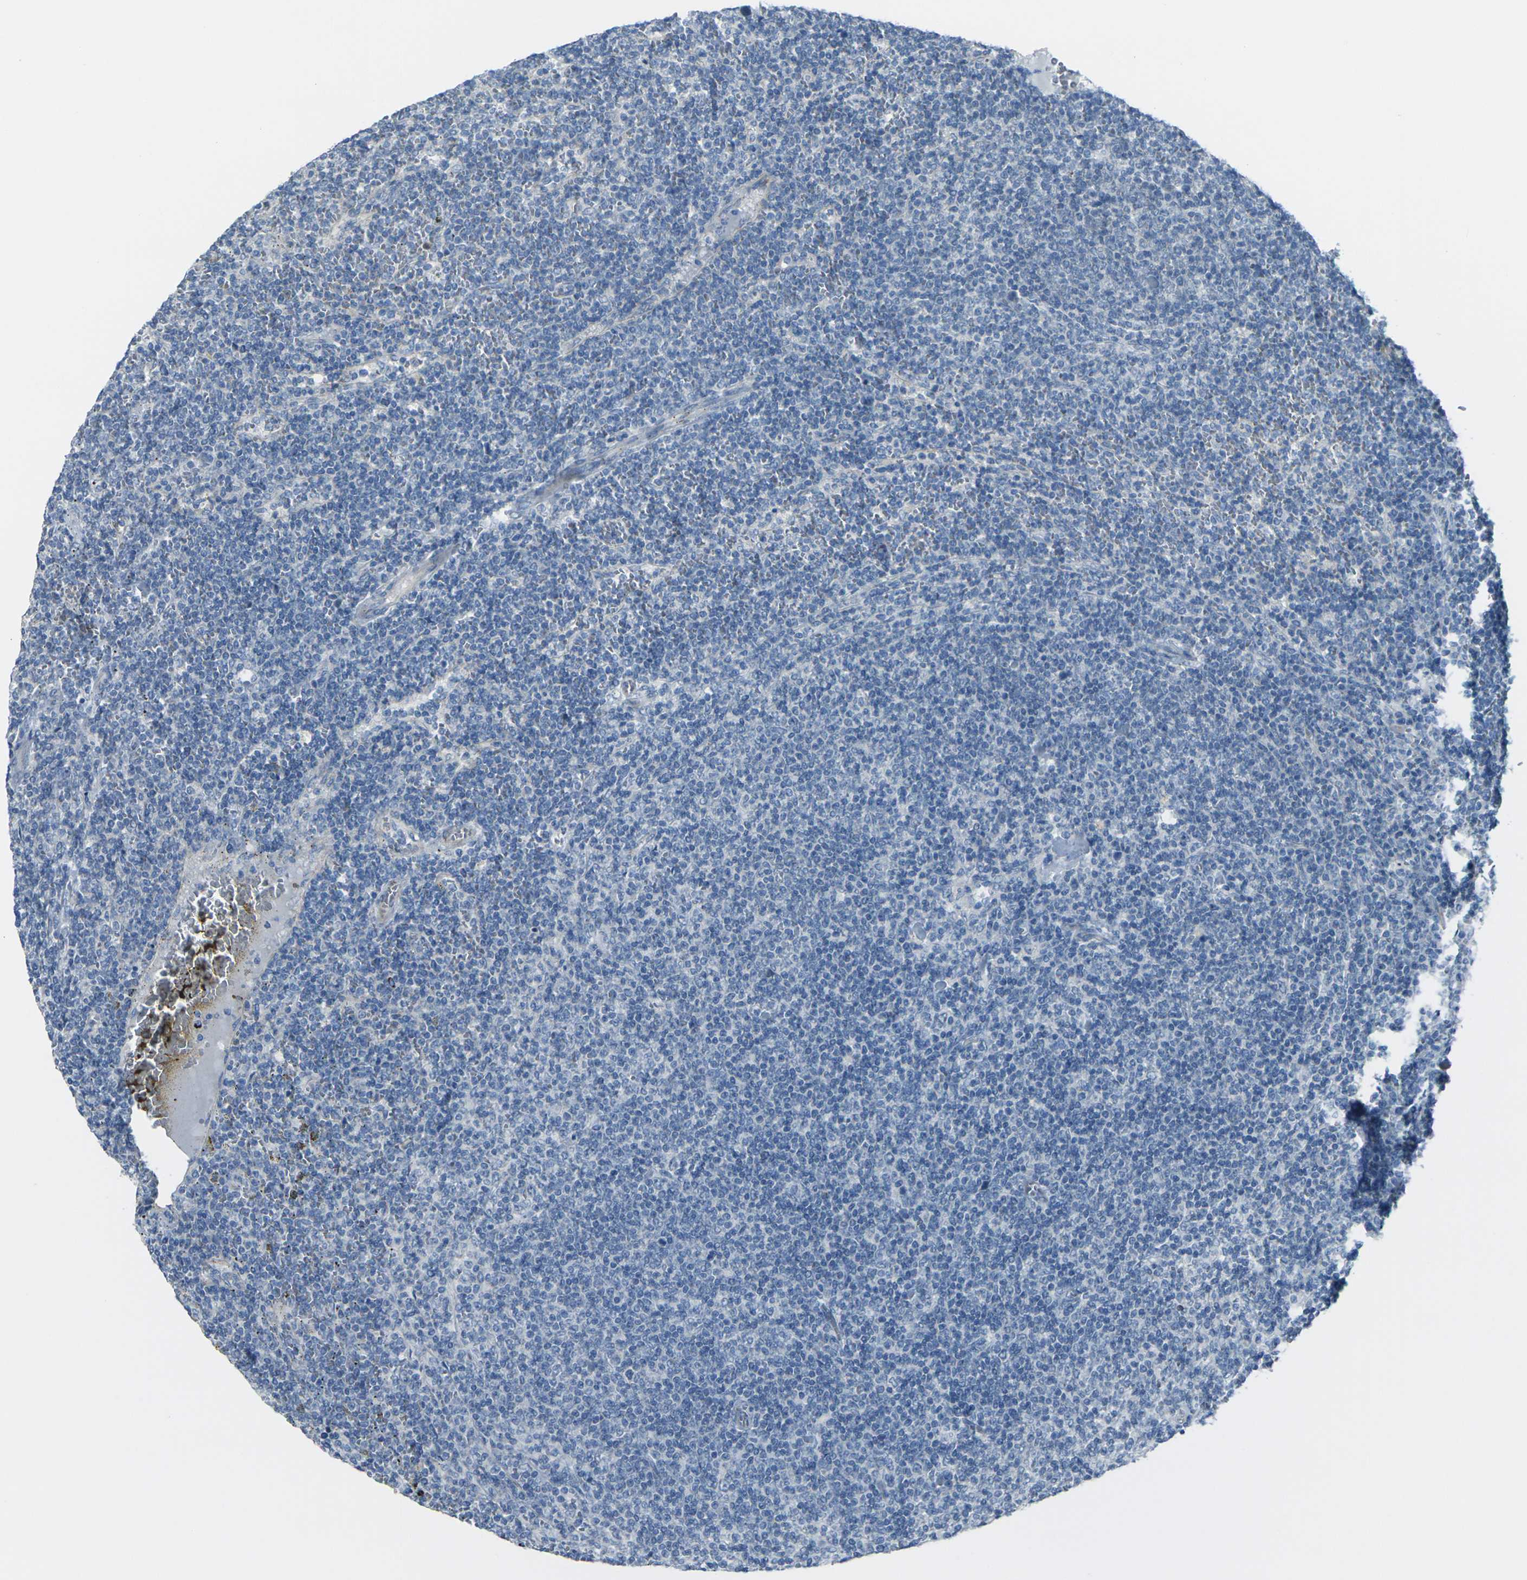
{"staining": {"intensity": "negative", "quantity": "none", "location": "none"}, "tissue": "lymphoma", "cell_type": "Tumor cells", "image_type": "cancer", "snomed": [{"axis": "morphology", "description": "Malignant lymphoma, non-Hodgkin's type, Low grade"}, {"axis": "topography", "description": "Spleen"}], "caption": "IHC photomicrograph of human low-grade malignant lymphoma, non-Hodgkin's type stained for a protein (brown), which shows no positivity in tumor cells.", "gene": "ANKRD46", "patient": {"sex": "female", "age": 50}}